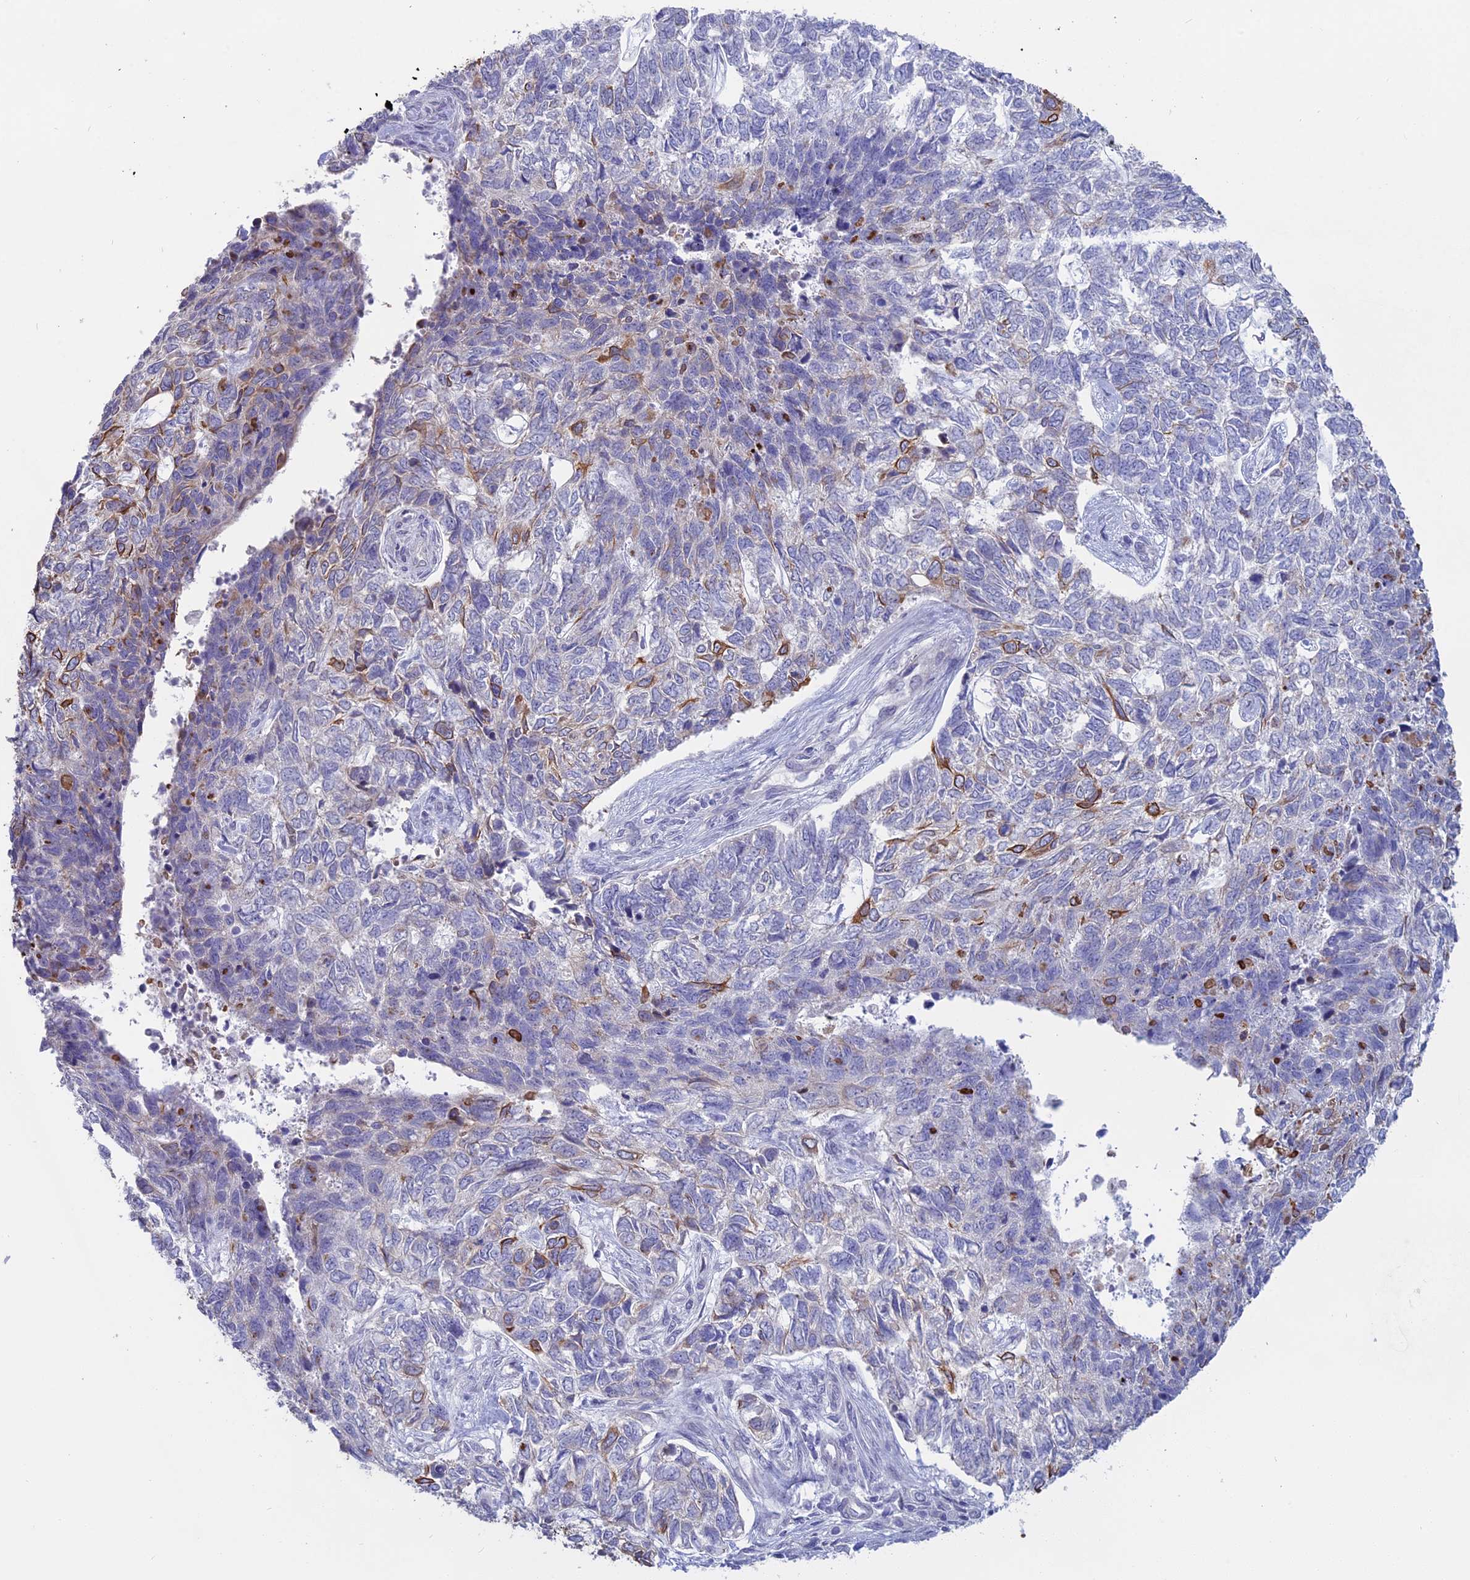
{"staining": {"intensity": "moderate", "quantity": "<25%", "location": "cytoplasmic/membranous"}, "tissue": "skin cancer", "cell_type": "Tumor cells", "image_type": "cancer", "snomed": [{"axis": "morphology", "description": "Basal cell carcinoma"}, {"axis": "topography", "description": "Skin"}], "caption": "Protein staining by IHC demonstrates moderate cytoplasmic/membranous expression in approximately <25% of tumor cells in skin basal cell carcinoma.", "gene": "MYO5B", "patient": {"sex": "female", "age": 65}}